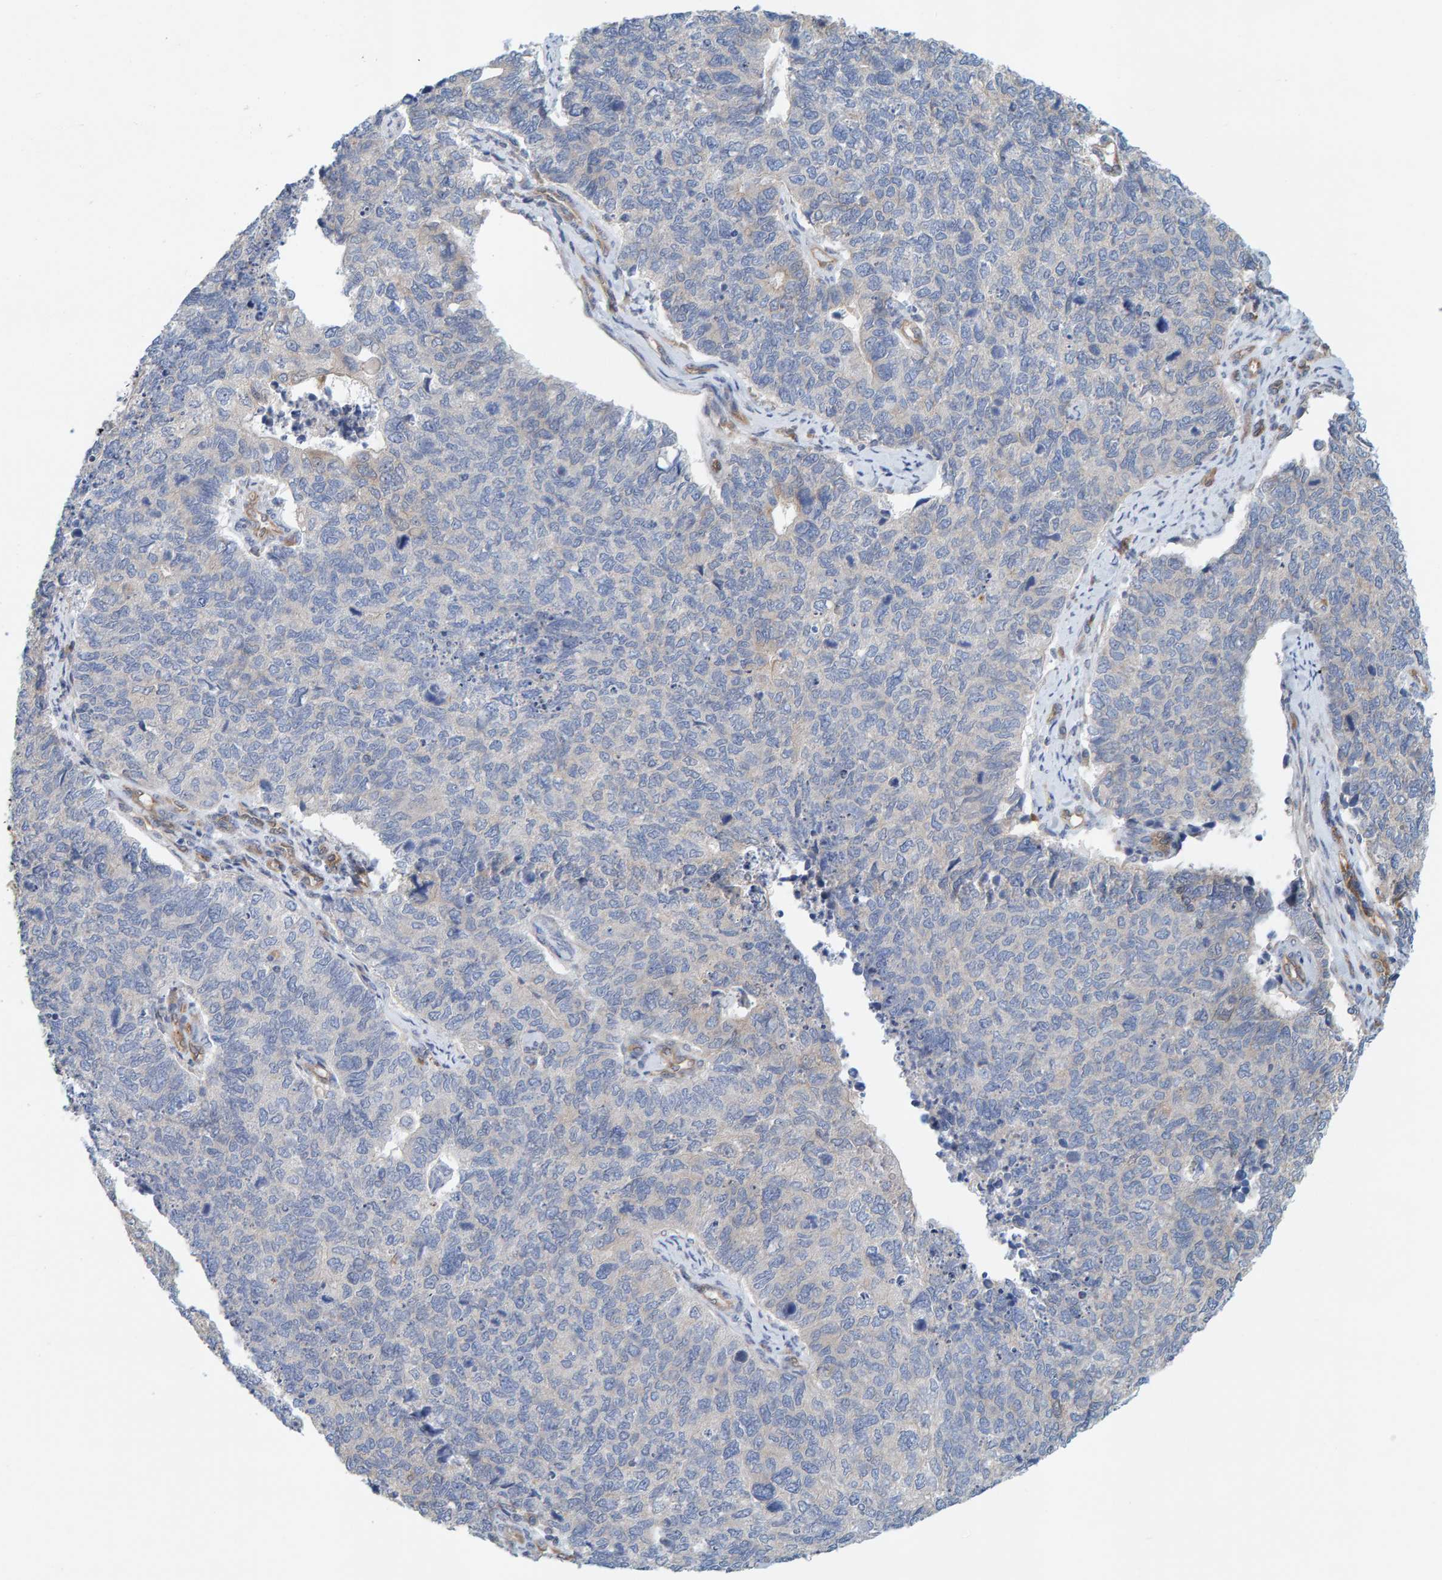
{"staining": {"intensity": "negative", "quantity": "none", "location": "none"}, "tissue": "cervical cancer", "cell_type": "Tumor cells", "image_type": "cancer", "snomed": [{"axis": "morphology", "description": "Squamous cell carcinoma, NOS"}, {"axis": "topography", "description": "Cervix"}], "caption": "This is a photomicrograph of IHC staining of cervical cancer, which shows no positivity in tumor cells.", "gene": "PRKD2", "patient": {"sex": "female", "age": 63}}